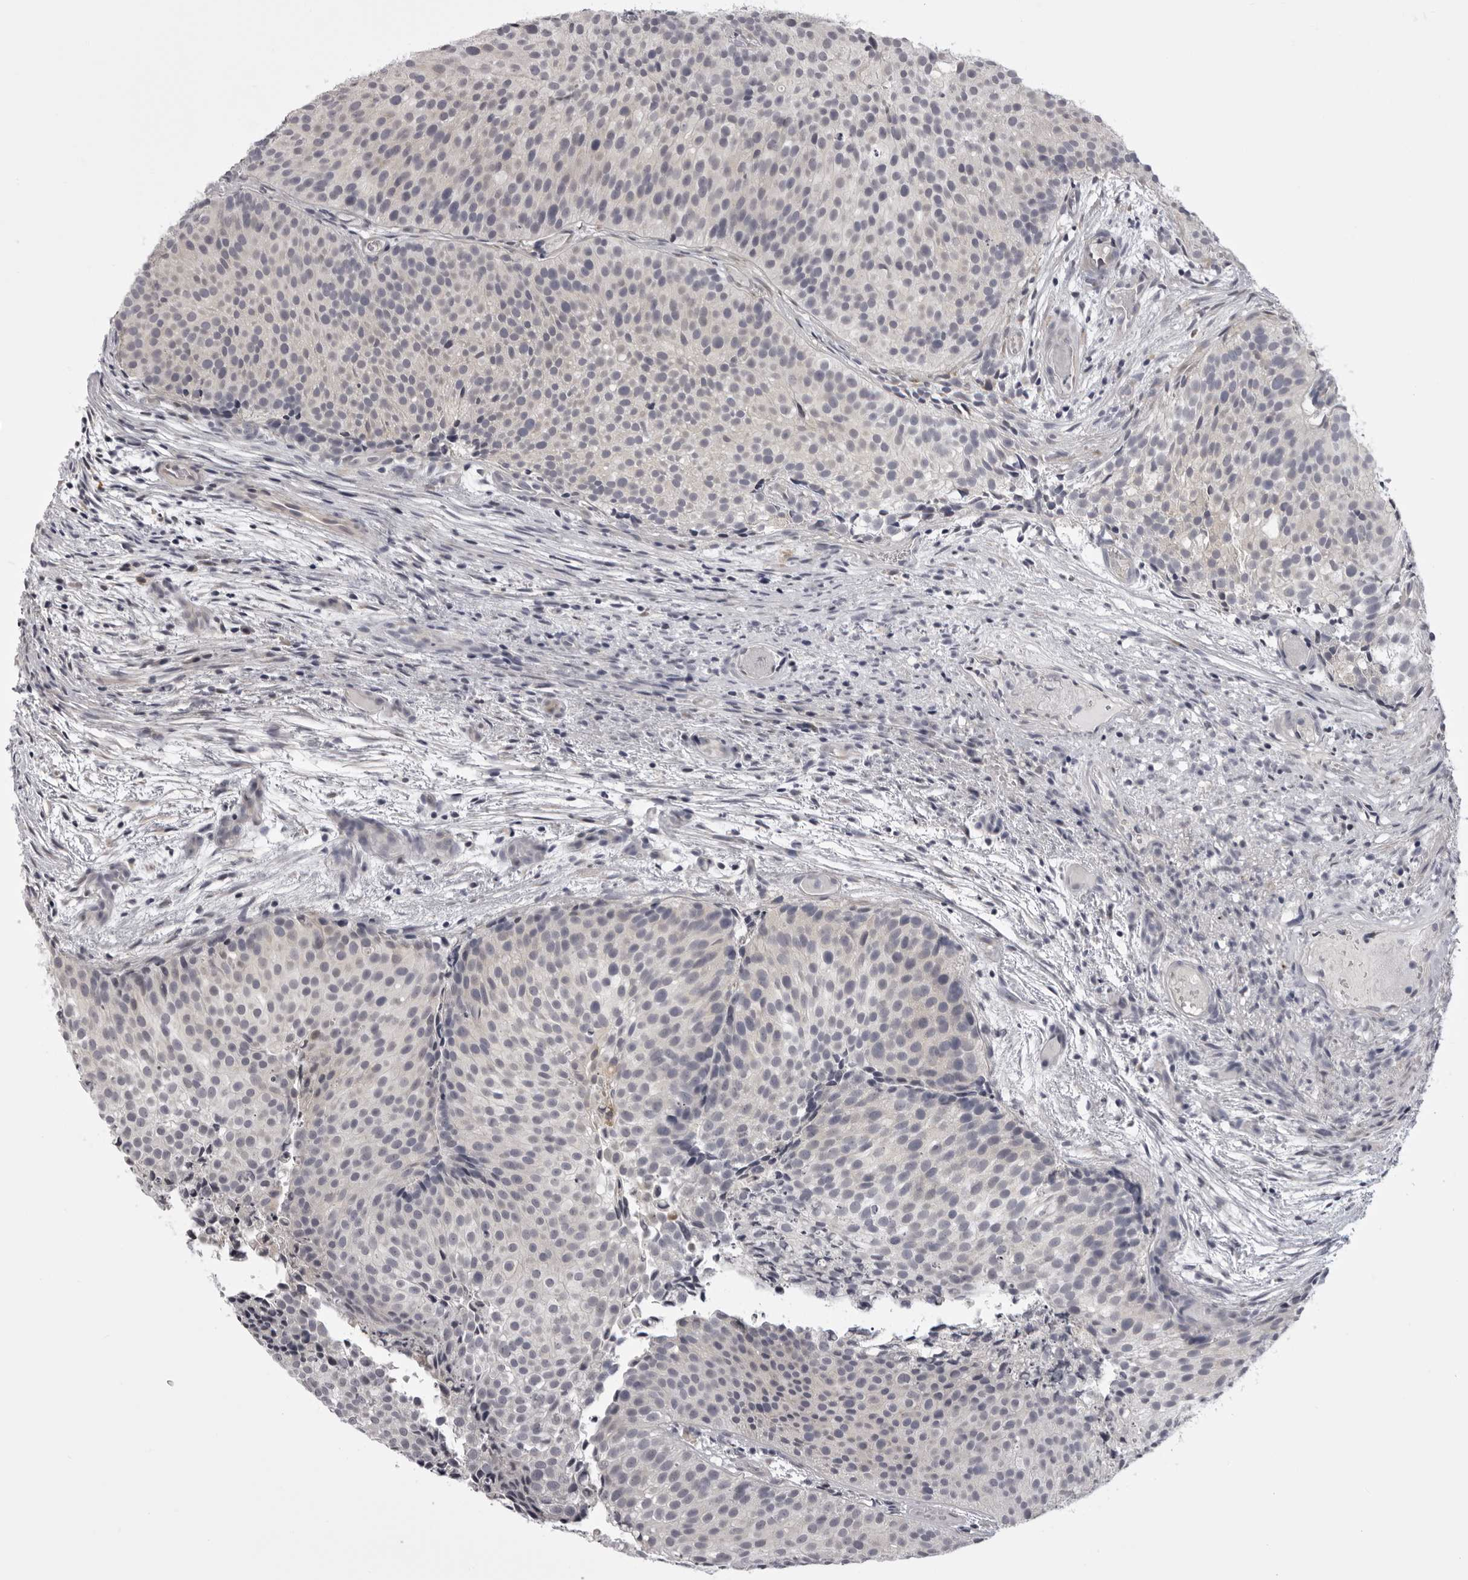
{"staining": {"intensity": "negative", "quantity": "none", "location": "none"}, "tissue": "urothelial cancer", "cell_type": "Tumor cells", "image_type": "cancer", "snomed": [{"axis": "morphology", "description": "Urothelial carcinoma, Low grade"}, {"axis": "topography", "description": "Urinary bladder"}], "caption": "An immunohistochemistry (IHC) photomicrograph of urothelial cancer is shown. There is no staining in tumor cells of urothelial cancer.", "gene": "NCEH1", "patient": {"sex": "male", "age": 86}}